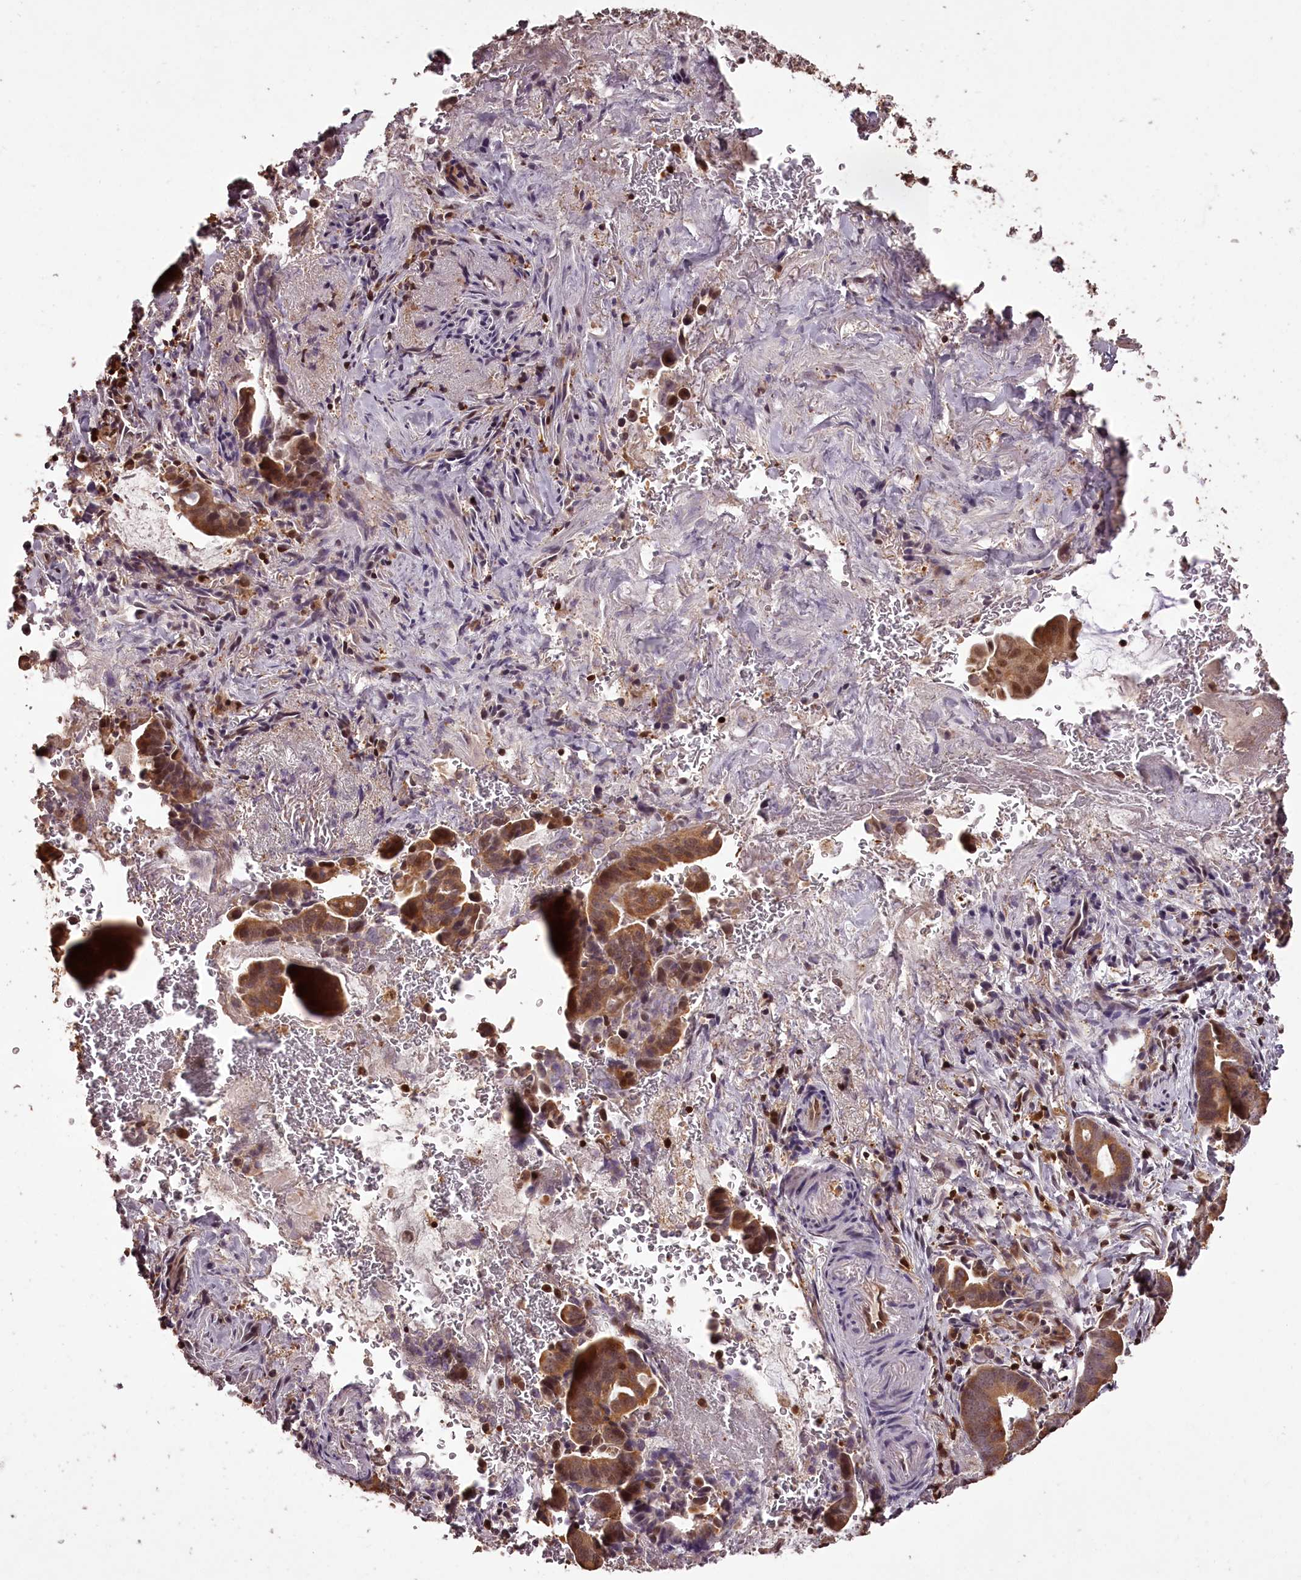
{"staining": {"intensity": "moderate", "quantity": ">75%", "location": "cytoplasmic/membranous,nuclear"}, "tissue": "pancreatic cancer", "cell_type": "Tumor cells", "image_type": "cancer", "snomed": [{"axis": "morphology", "description": "Adenocarcinoma, NOS"}, {"axis": "topography", "description": "Pancreas"}], "caption": "Pancreatic adenocarcinoma stained with immunohistochemistry (IHC) shows moderate cytoplasmic/membranous and nuclear positivity in about >75% of tumor cells. (brown staining indicates protein expression, while blue staining denotes nuclei).", "gene": "NPRL2", "patient": {"sex": "female", "age": 63}}